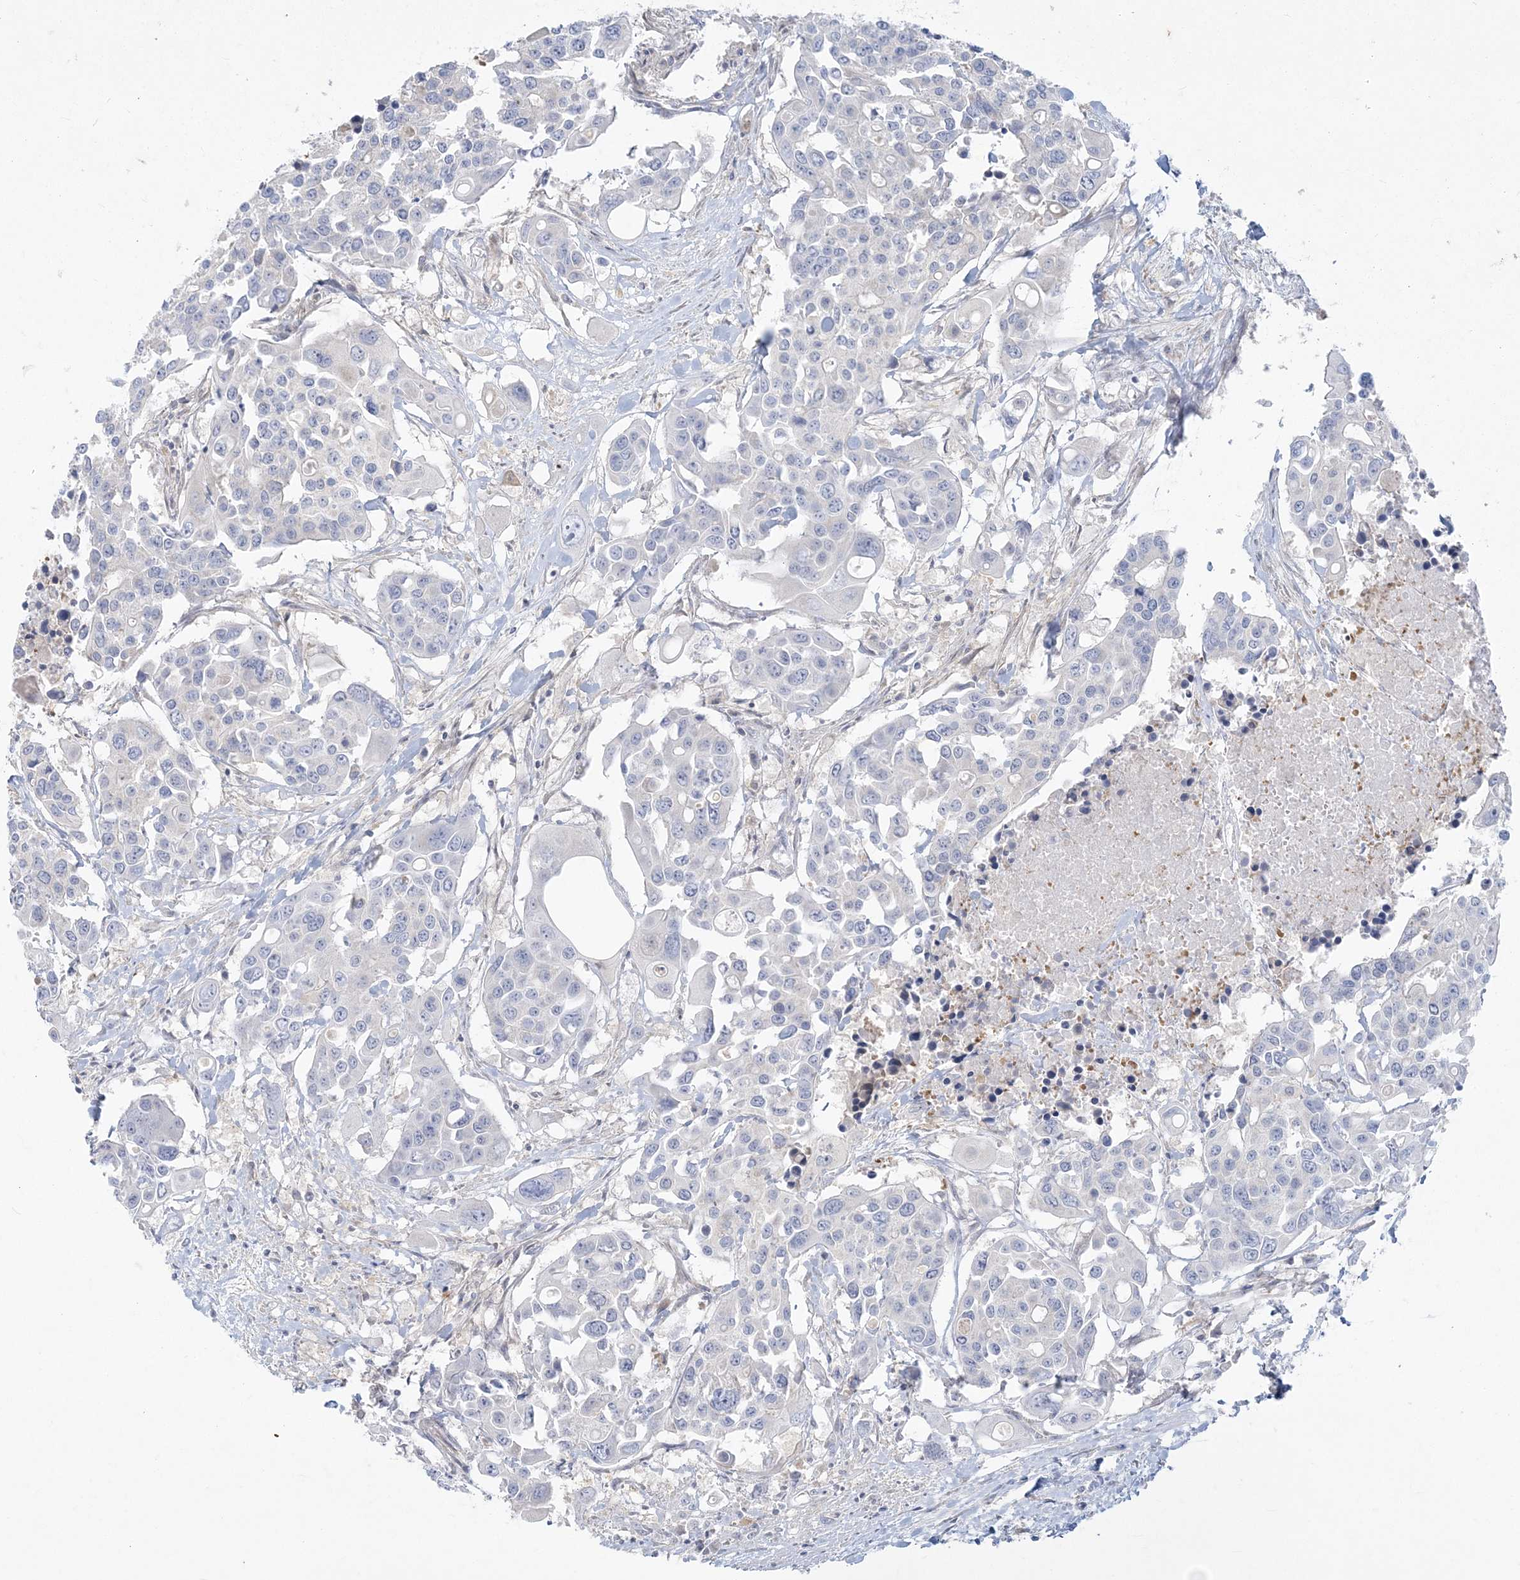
{"staining": {"intensity": "negative", "quantity": "none", "location": "none"}, "tissue": "colorectal cancer", "cell_type": "Tumor cells", "image_type": "cancer", "snomed": [{"axis": "morphology", "description": "Adenocarcinoma, NOS"}, {"axis": "topography", "description": "Colon"}], "caption": "DAB (3,3'-diaminobenzidine) immunohistochemical staining of colorectal cancer (adenocarcinoma) displays no significant positivity in tumor cells.", "gene": "ZC3H6", "patient": {"sex": "male", "age": 77}}